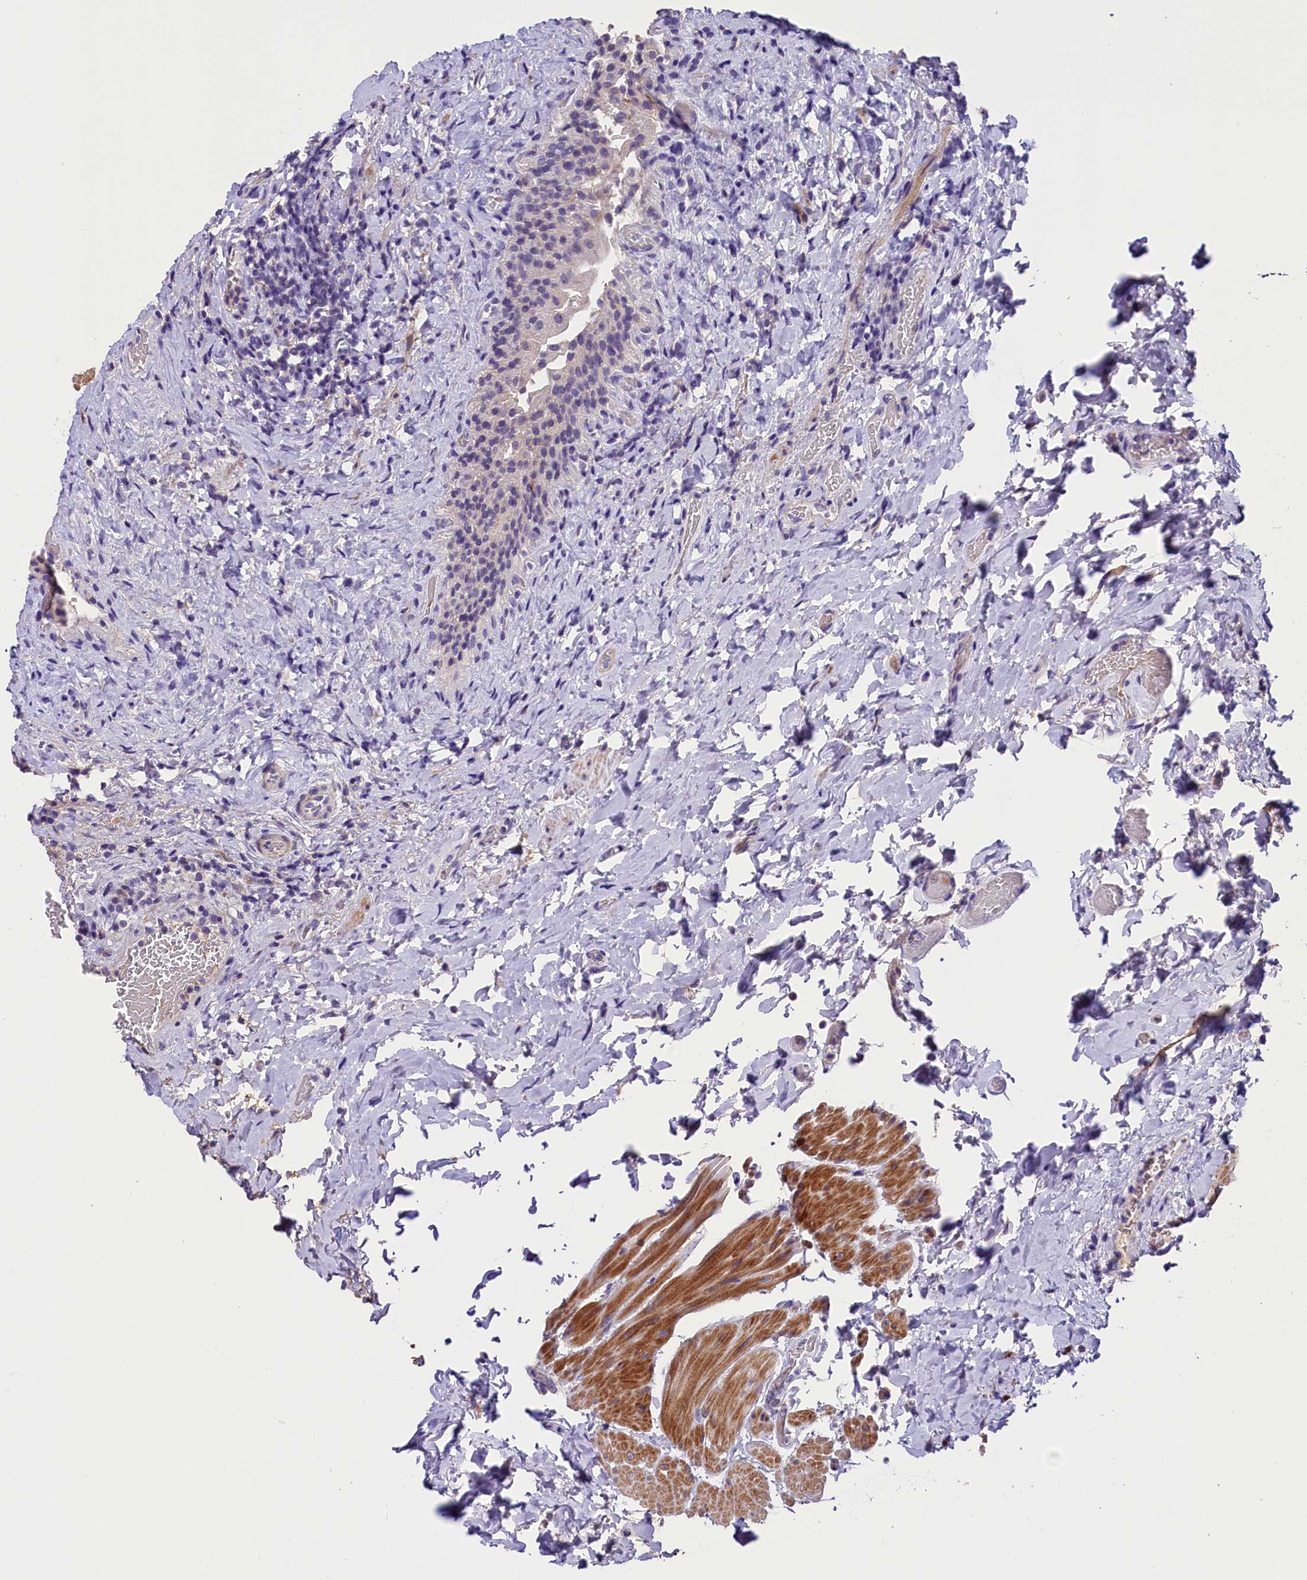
{"staining": {"intensity": "negative", "quantity": "none", "location": "none"}, "tissue": "urinary bladder", "cell_type": "Urothelial cells", "image_type": "normal", "snomed": [{"axis": "morphology", "description": "Normal tissue, NOS"}, {"axis": "morphology", "description": "Inflammation, NOS"}, {"axis": "topography", "description": "Urinary bladder"}], "caption": "A histopathology image of human urinary bladder is negative for staining in urothelial cells. The staining is performed using DAB brown chromogen with nuclei counter-stained in using hematoxylin.", "gene": "MEX3B", "patient": {"sex": "male", "age": 64}}